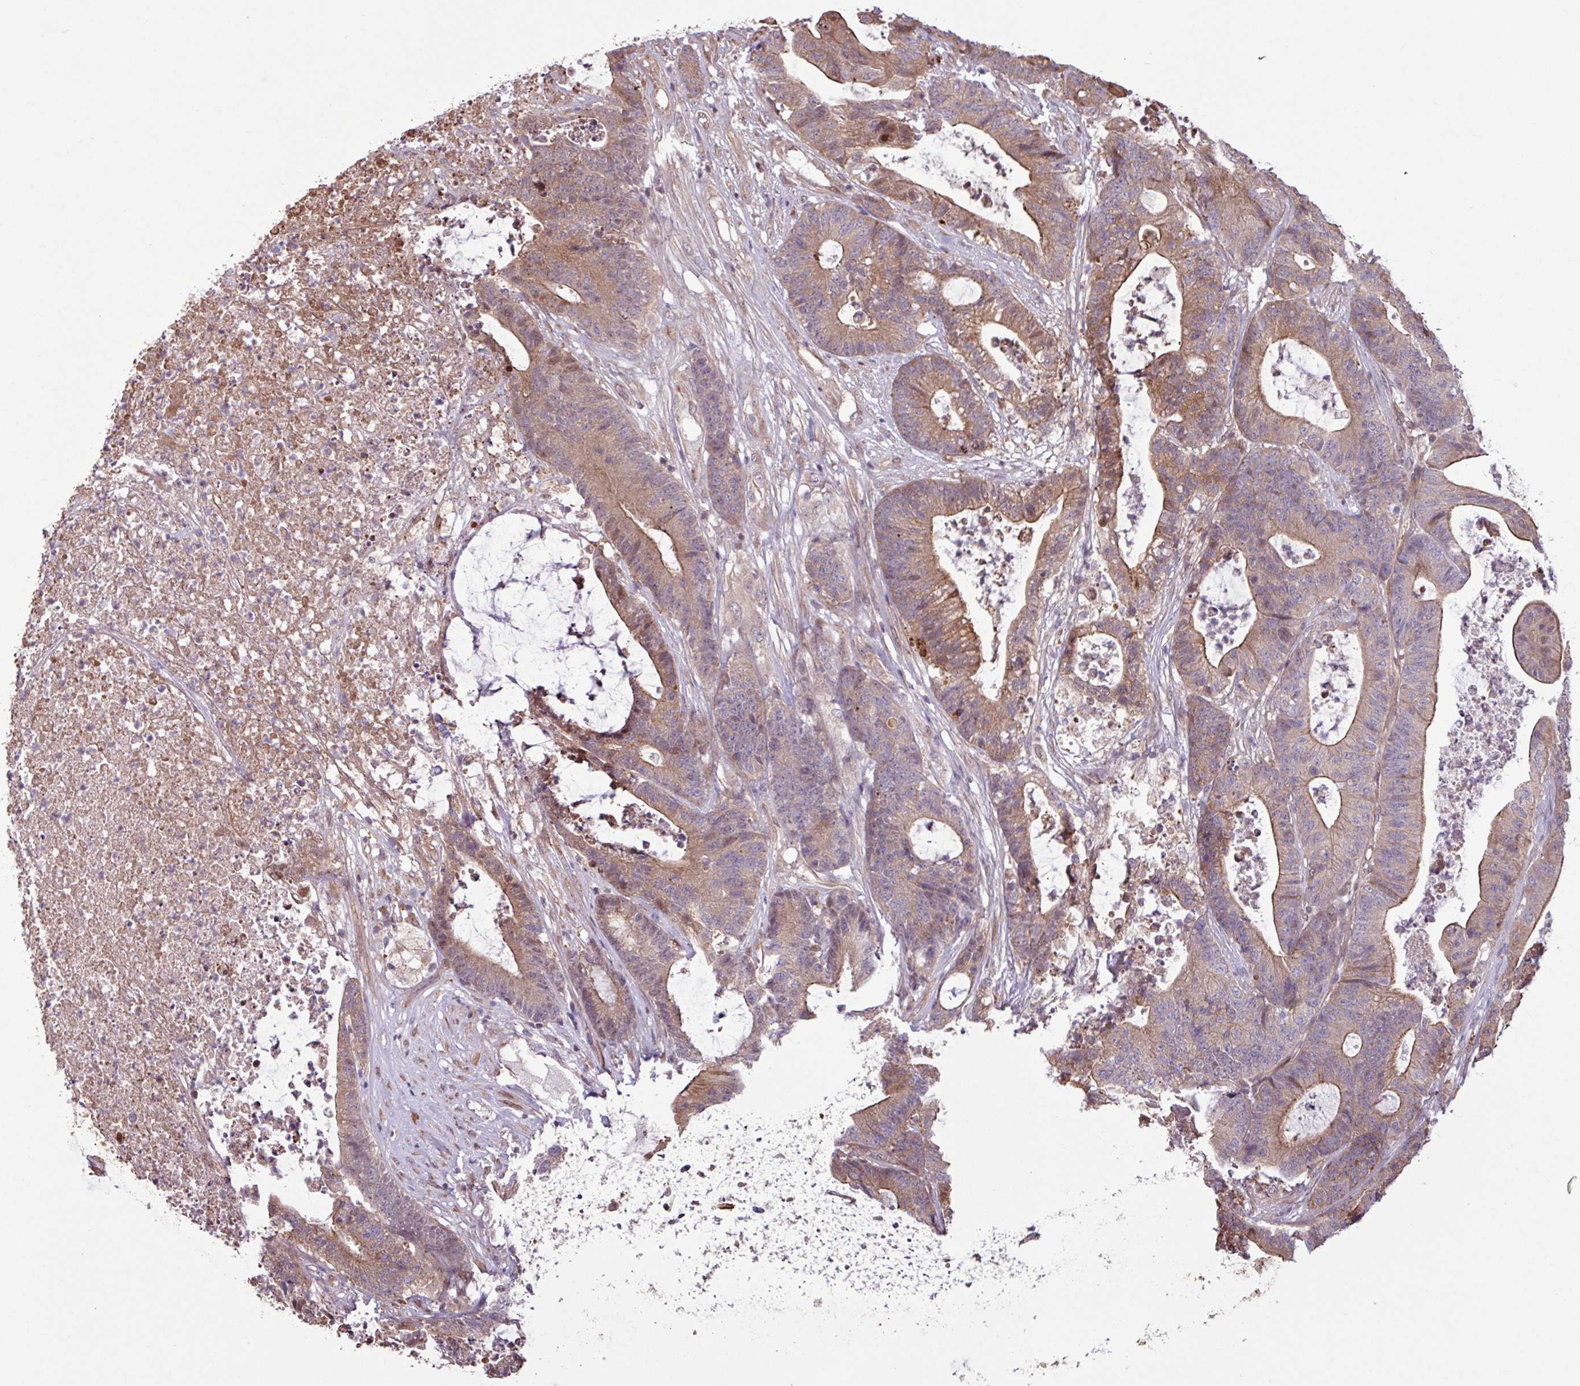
{"staining": {"intensity": "moderate", "quantity": ">75%", "location": "cytoplasmic/membranous"}, "tissue": "colorectal cancer", "cell_type": "Tumor cells", "image_type": "cancer", "snomed": [{"axis": "morphology", "description": "Adenocarcinoma, NOS"}, {"axis": "topography", "description": "Colon"}], "caption": "Protein analysis of colorectal adenocarcinoma tissue displays moderate cytoplasmic/membranous expression in approximately >75% of tumor cells.", "gene": "PDPR", "patient": {"sex": "female", "age": 84}}